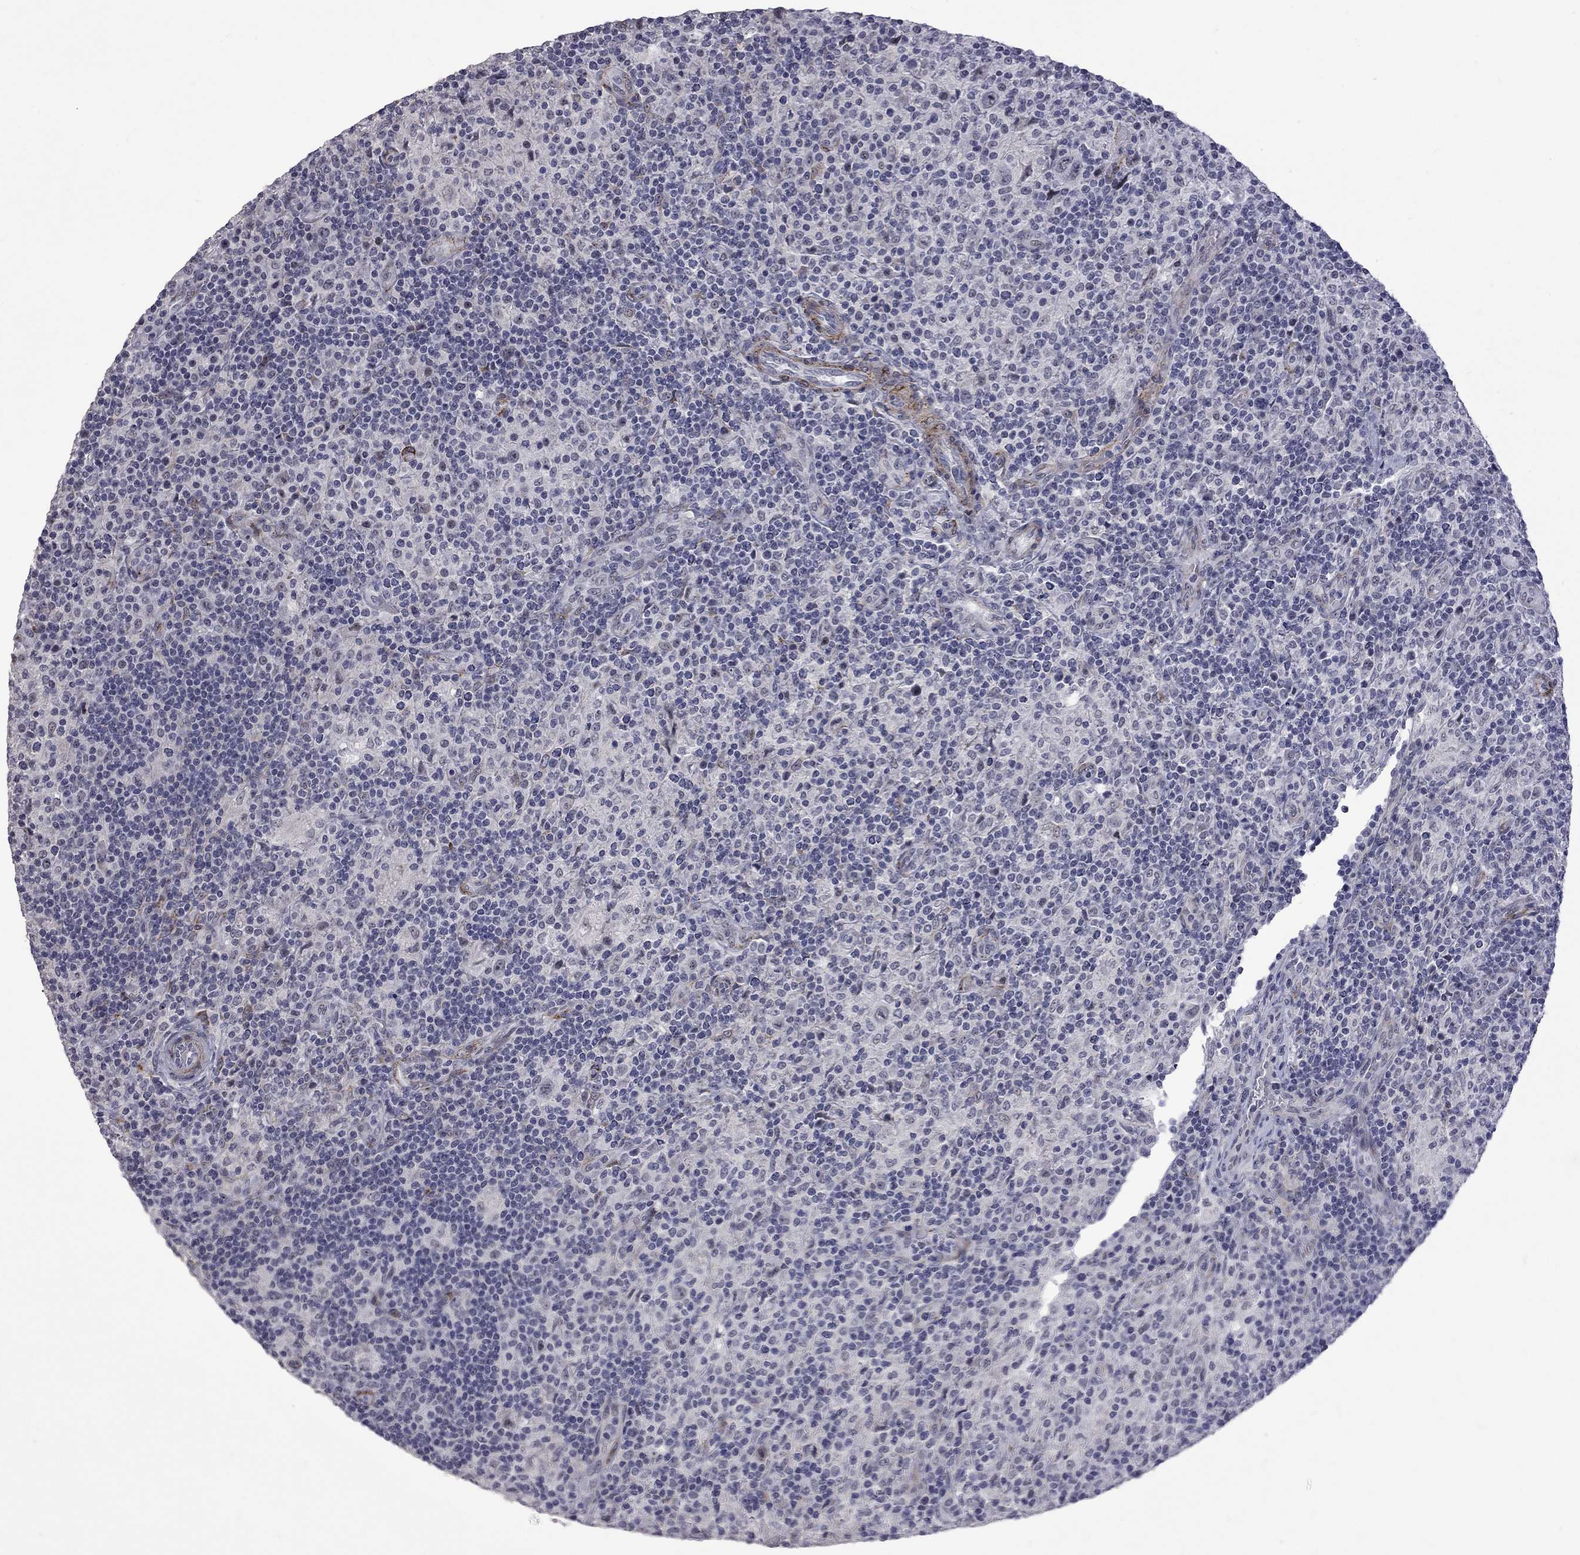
{"staining": {"intensity": "negative", "quantity": "none", "location": "none"}, "tissue": "lymphoma", "cell_type": "Tumor cells", "image_type": "cancer", "snomed": [{"axis": "morphology", "description": "Hodgkin's disease, NOS"}, {"axis": "topography", "description": "Lymph node"}], "caption": "Tumor cells are negative for protein expression in human lymphoma. (DAB immunohistochemistry (IHC) visualized using brightfield microscopy, high magnification).", "gene": "GSG1L", "patient": {"sex": "male", "age": 70}}